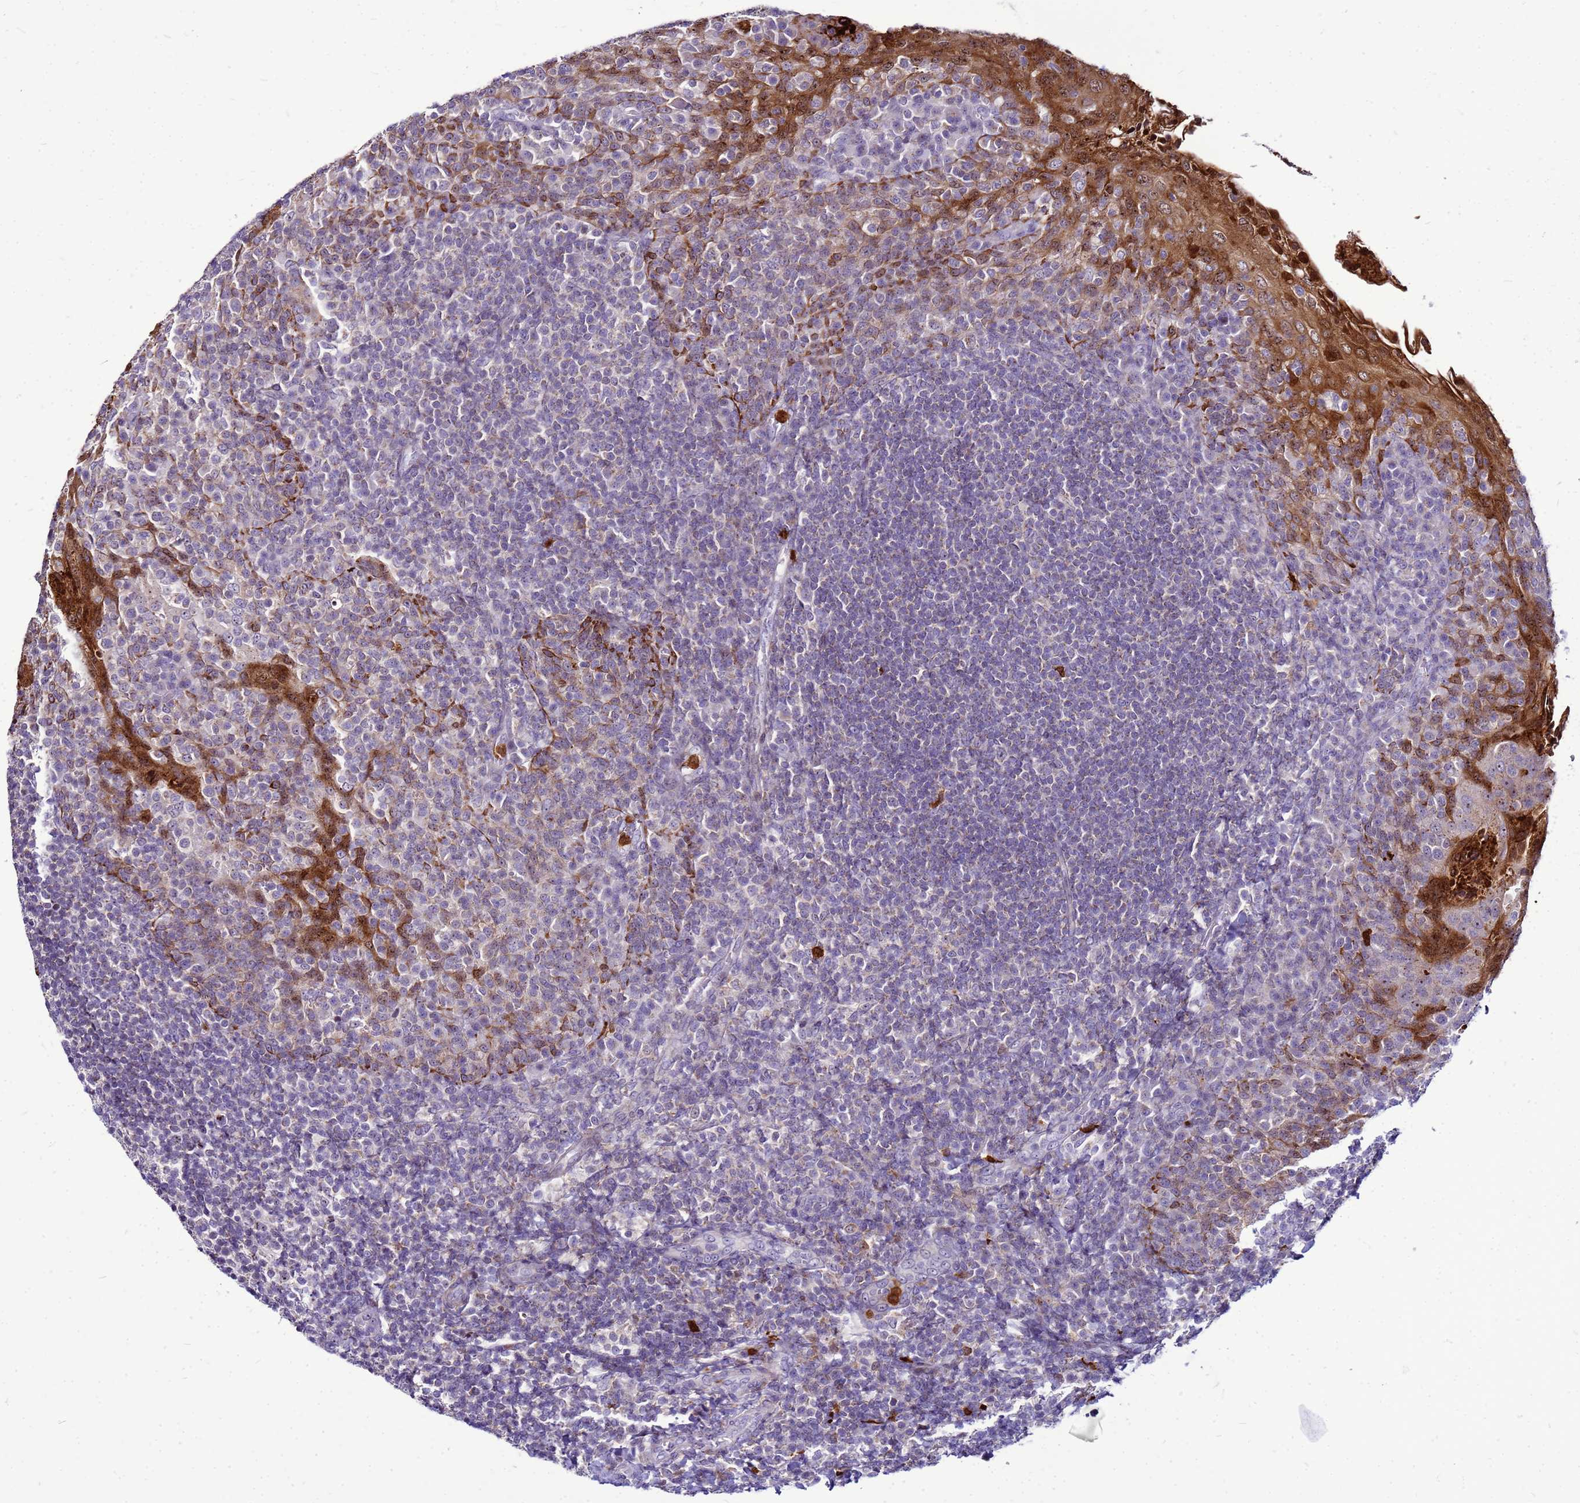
{"staining": {"intensity": "negative", "quantity": "none", "location": "none"}, "tissue": "tonsil", "cell_type": "Germinal center cells", "image_type": "normal", "snomed": [{"axis": "morphology", "description": "Normal tissue, NOS"}, {"axis": "topography", "description": "Tonsil"}], "caption": "Unremarkable tonsil was stained to show a protein in brown. There is no significant expression in germinal center cells.", "gene": "VPS4B", "patient": {"sex": "female", "age": 10}}